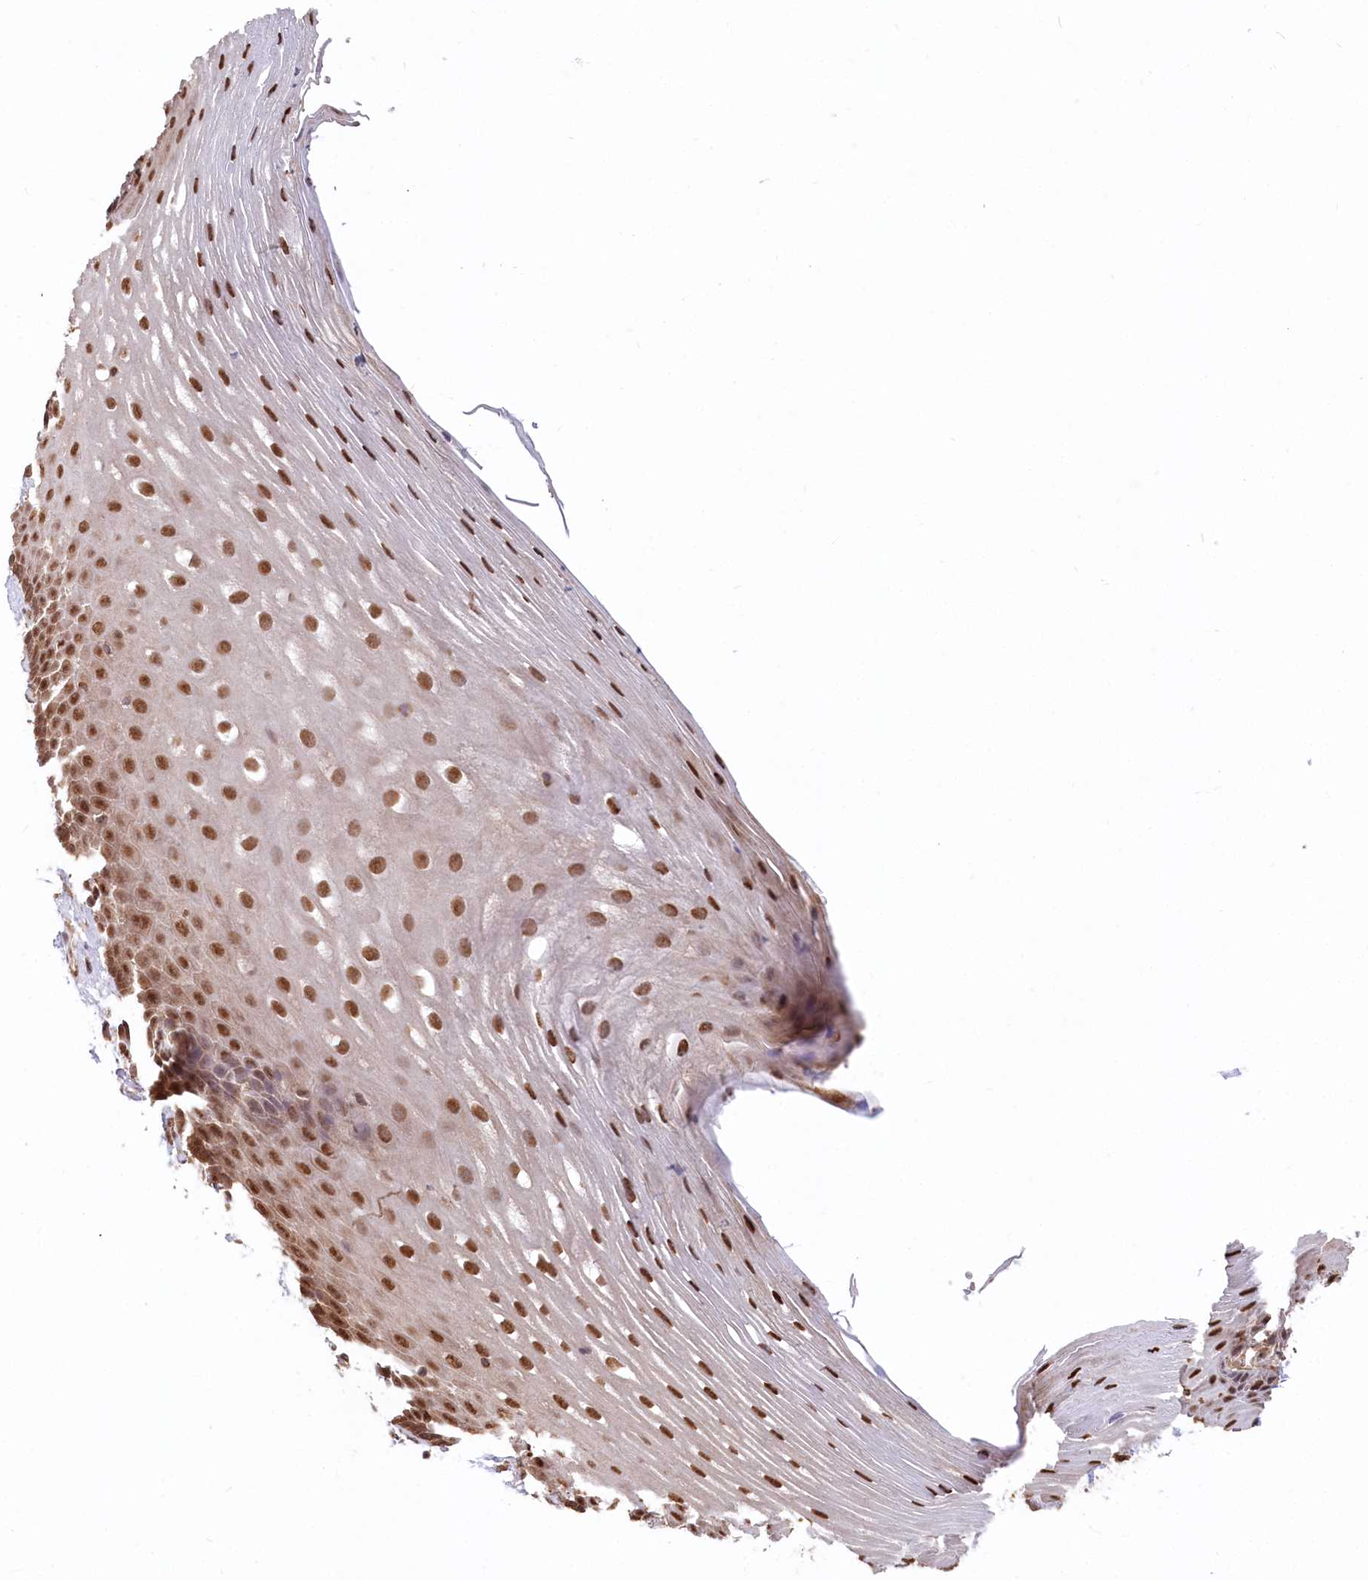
{"staining": {"intensity": "strong", "quantity": ">75%", "location": "cytoplasmic/membranous,nuclear"}, "tissue": "esophagus", "cell_type": "Squamous epithelial cells", "image_type": "normal", "snomed": [{"axis": "morphology", "description": "Normal tissue, NOS"}, {"axis": "topography", "description": "Esophagus"}], "caption": "Esophagus stained for a protein (brown) shows strong cytoplasmic/membranous,nuclear positive positivity in about >75% of squamous epithelial cells.", "gene": "PSMA1", "patient": {"sex": "male", "age": 62}}